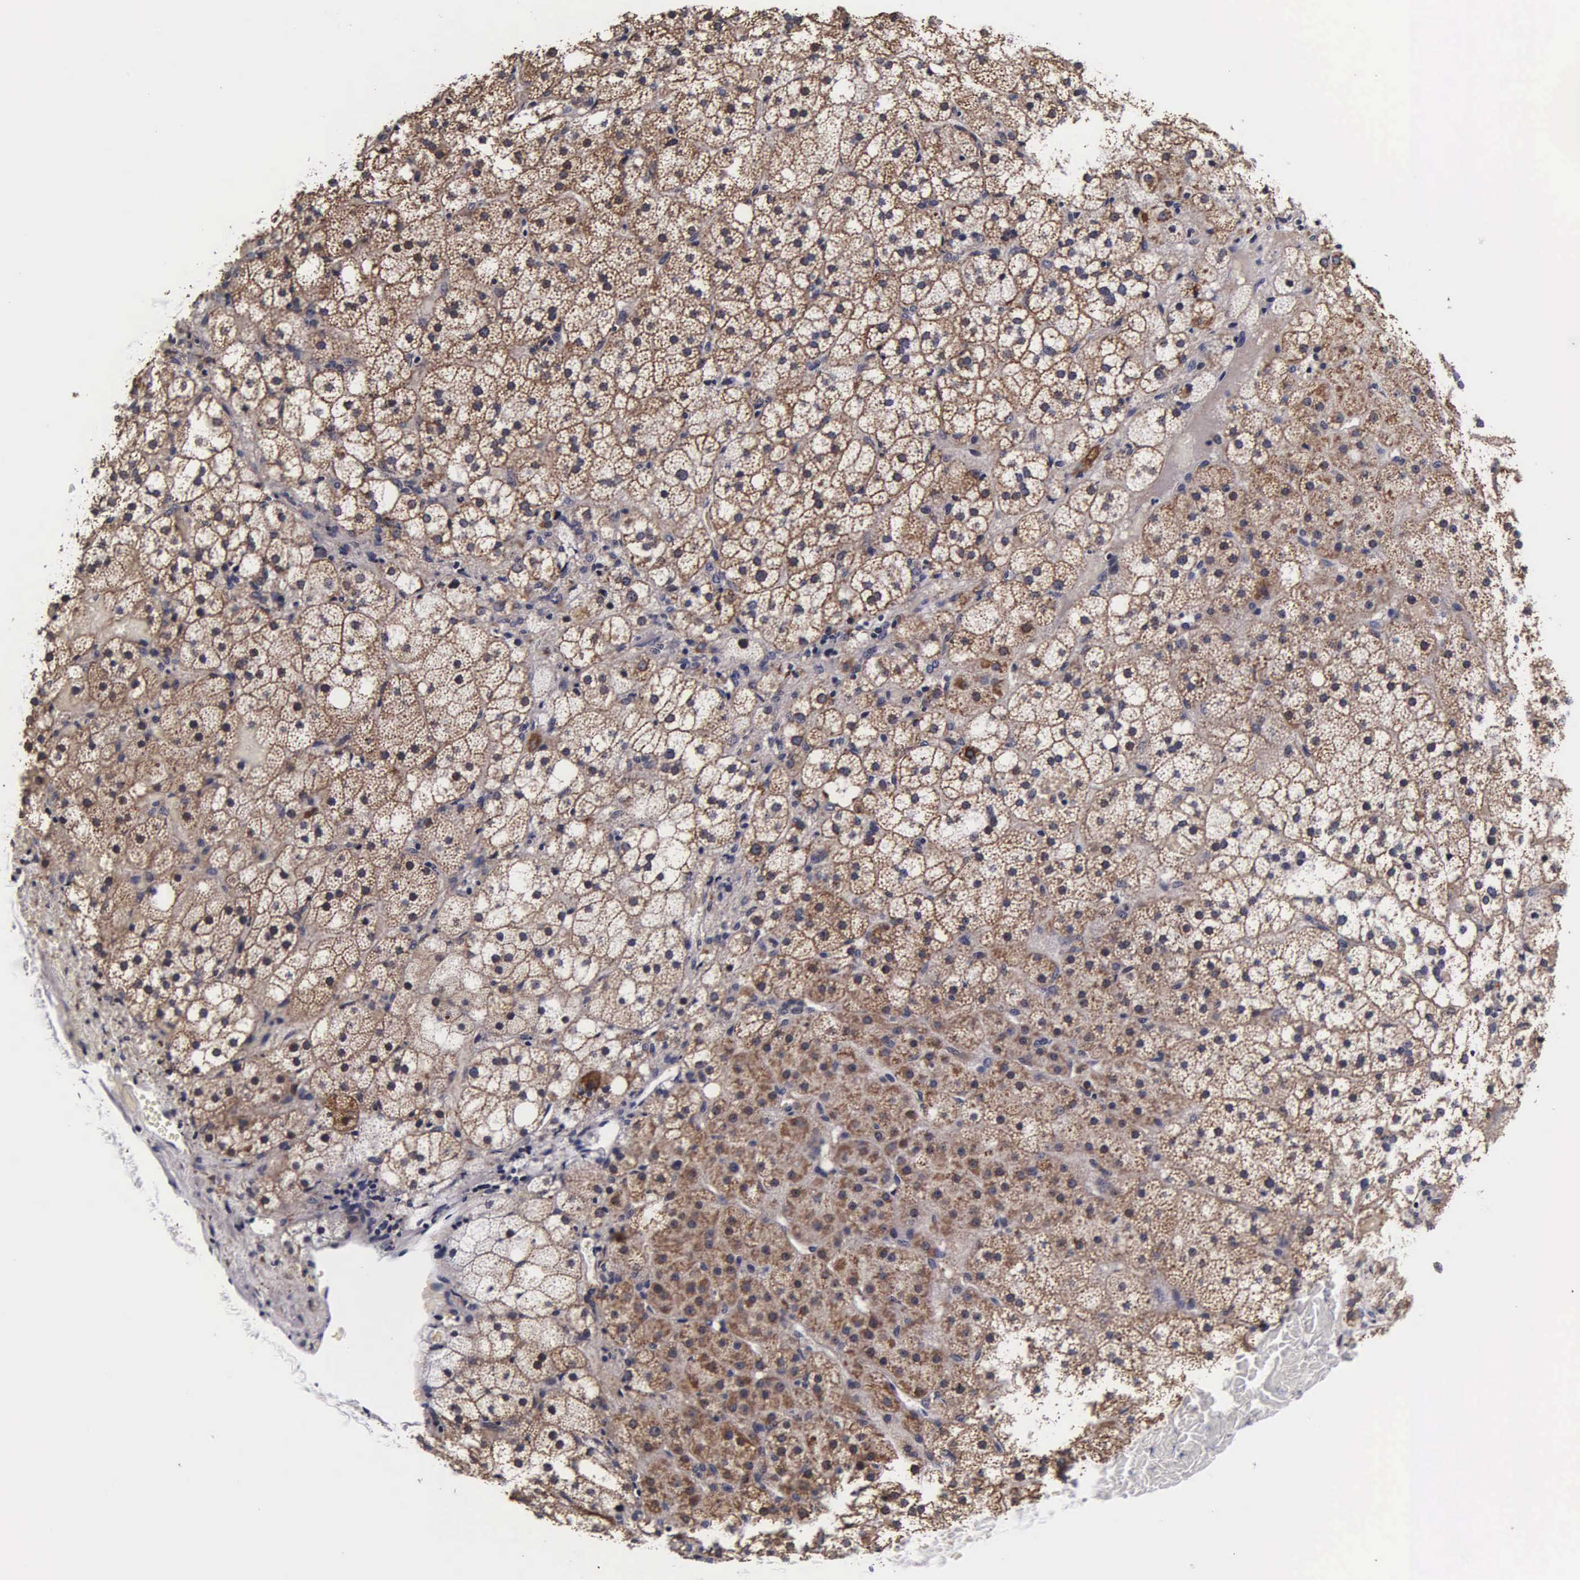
{"staining": {"intensity": "strong", "quantity": ">75%", "location": "cytoplasmic/membranous"}, "tissue": "adrenal gland", "cell_type": "Glandular cells", "image_type": "normal", "snomed": [{"axis": "morphology", "description": "Normal tissue, NOS"}, {"axis": "topography", "description": "Adrenal gland"}], "caption": "Immunohistochemical staining of benign adrenal gland demonstrates high levels of strong cytoplasmic/membranous staining in approximately >75% of glandular cells. The protein of interest is stained brown, and the nuclei are stained in blue (DAB IHC with brightfield microscopy, high magnification).", "gene": "PSMA3", "patient": {"sex": "male", "age": 53}}